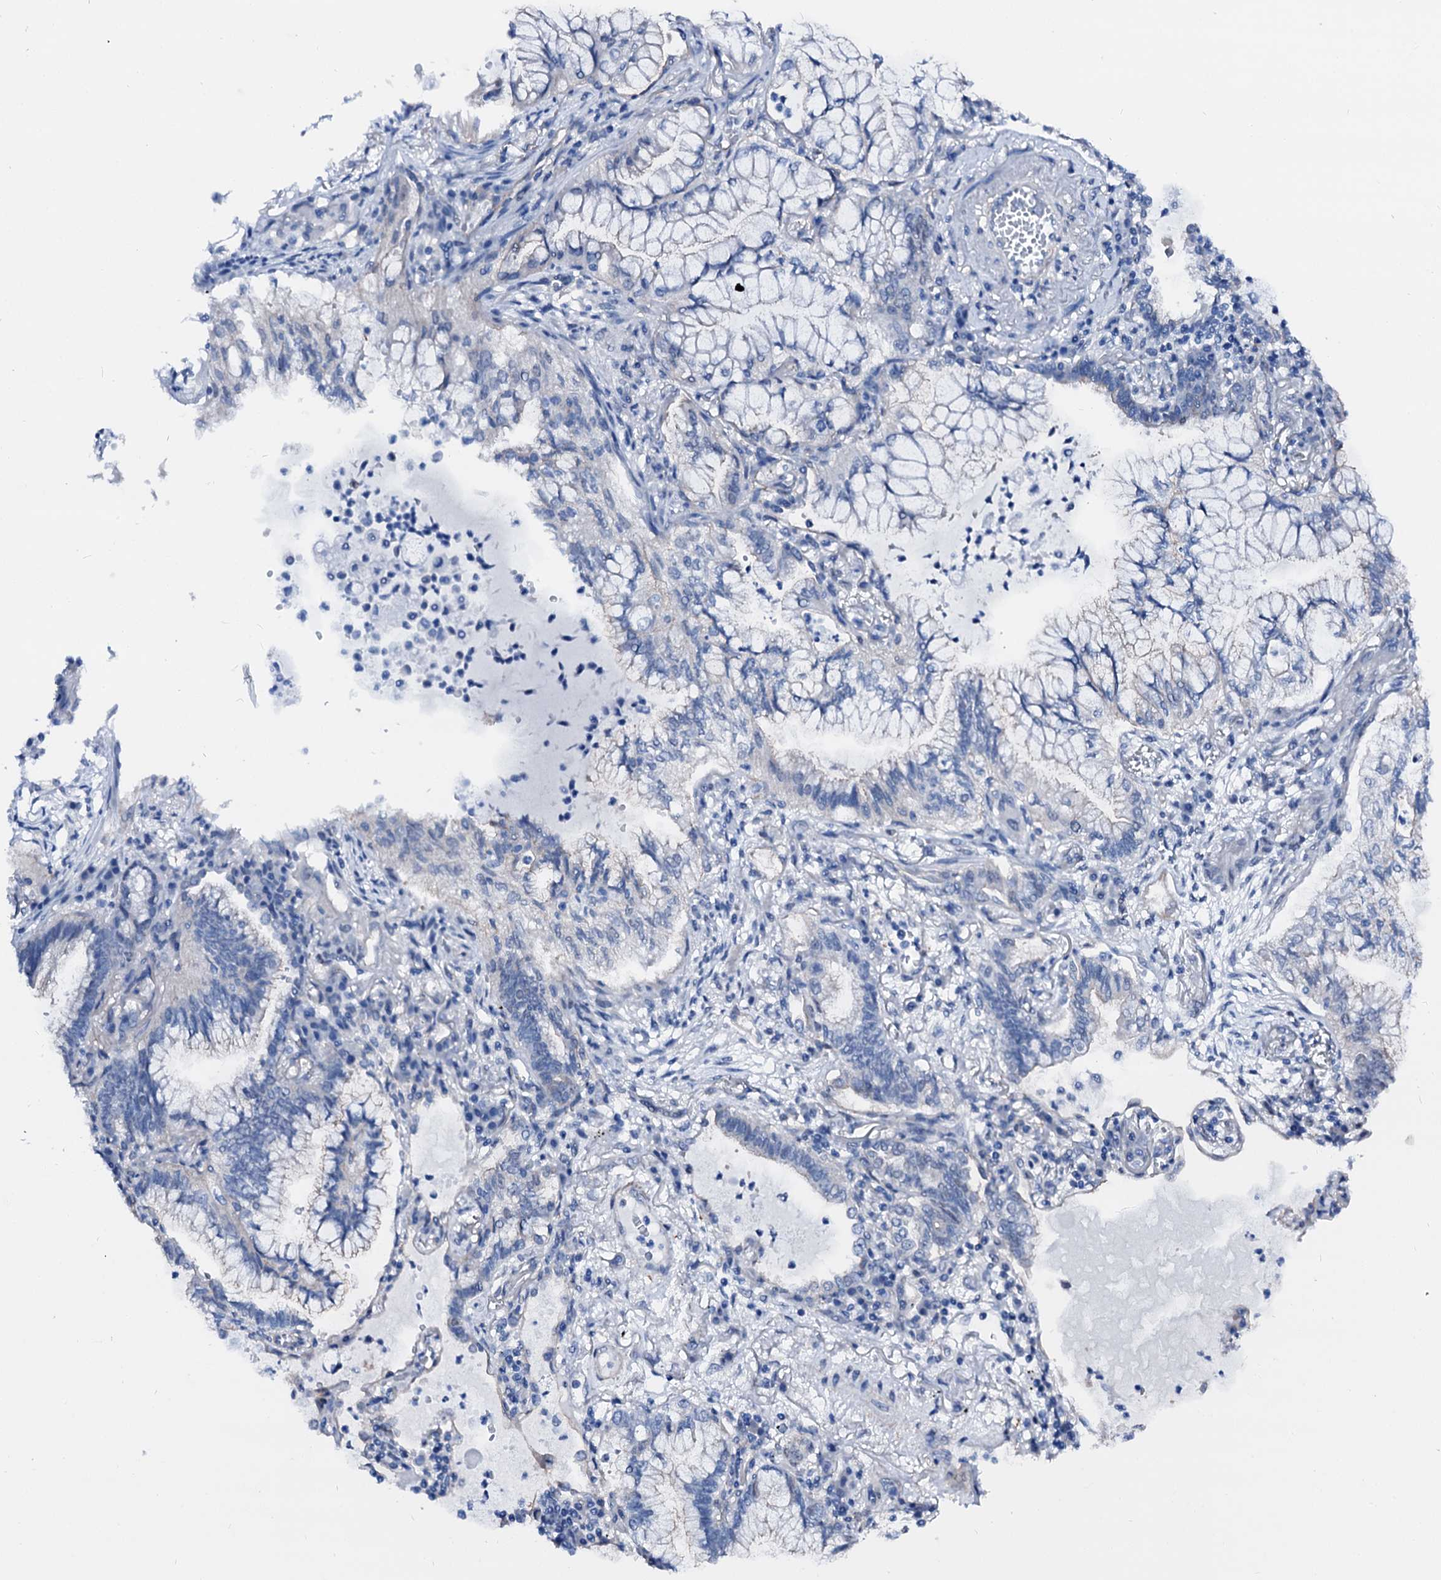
{"staining": {"intensity": "negative", "quantity": "none", "location": "none"}, "tissue": "lung cancer", "cell_type": "Tumor cells", "image_type": "cancer", "snomed": [{"axis": "morphology", "description": "Adenocarcinoma, NOS"}, {"axis": "topography", "description": "Lung"}], "caption": "This is an IHC histopathology image of adenocarcinoma (lung). There is no staining in tumor cells.", "gene": "CSN2", "patient": {"sex": "female", "age": 70}}